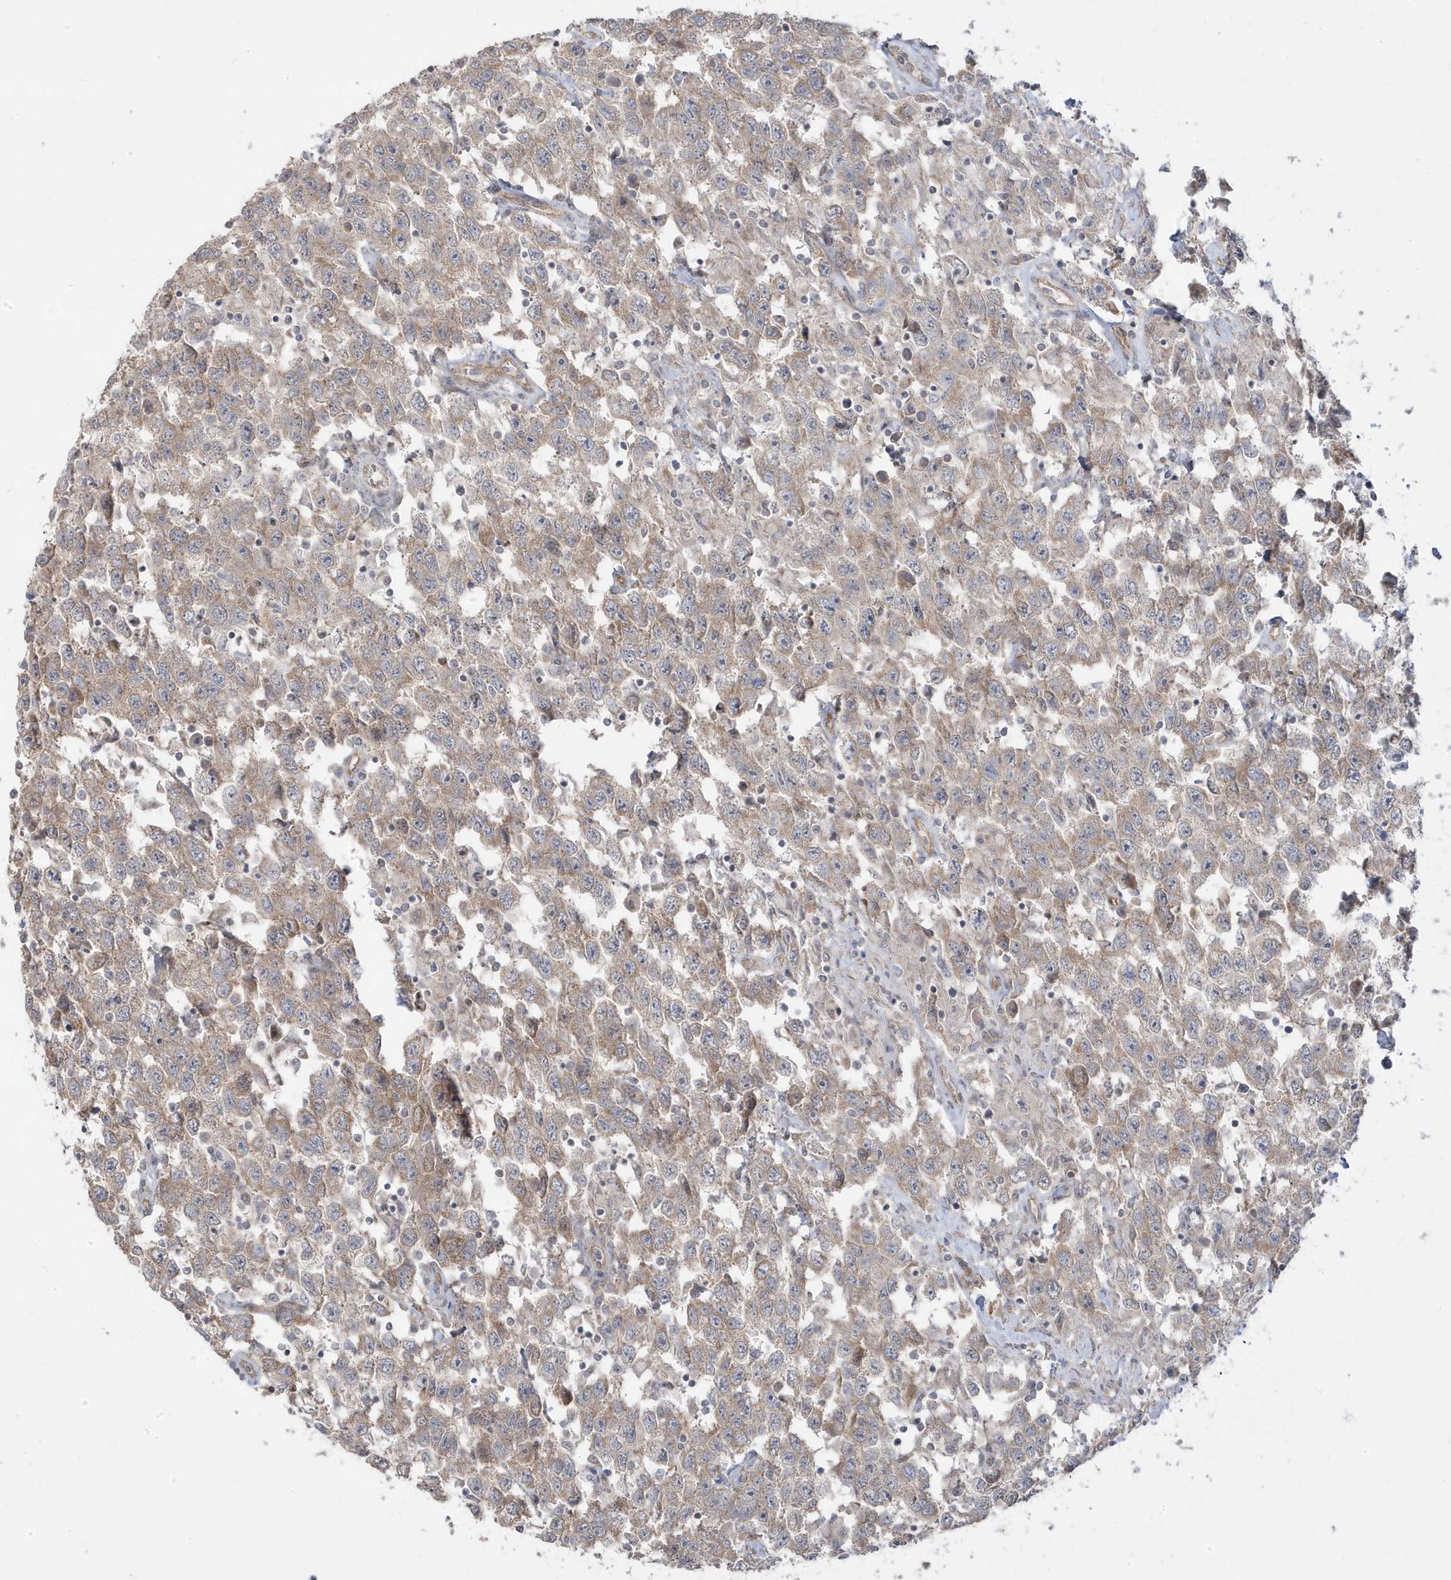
{"staining": {"intensity": "weak", "quantity": ">75%", "location": "cytoplasmic/membranous"}, "tissue": "testis cancer", "cell_type": "Tumor cells", "image_type": "cancer", "snomed": [{"axis": "morphology", "description": "Seminoma, NOS"}, {"axis": "topography", "description": "Testis"}], "caption": "This is an image of immunohistochemistry staining of seminoma (testis), which shows weak staining in the cytoplasmic/membranous of tumor cells.", "gene": "DNAJC12", "patient": {"sex": "male", "age": 41}}